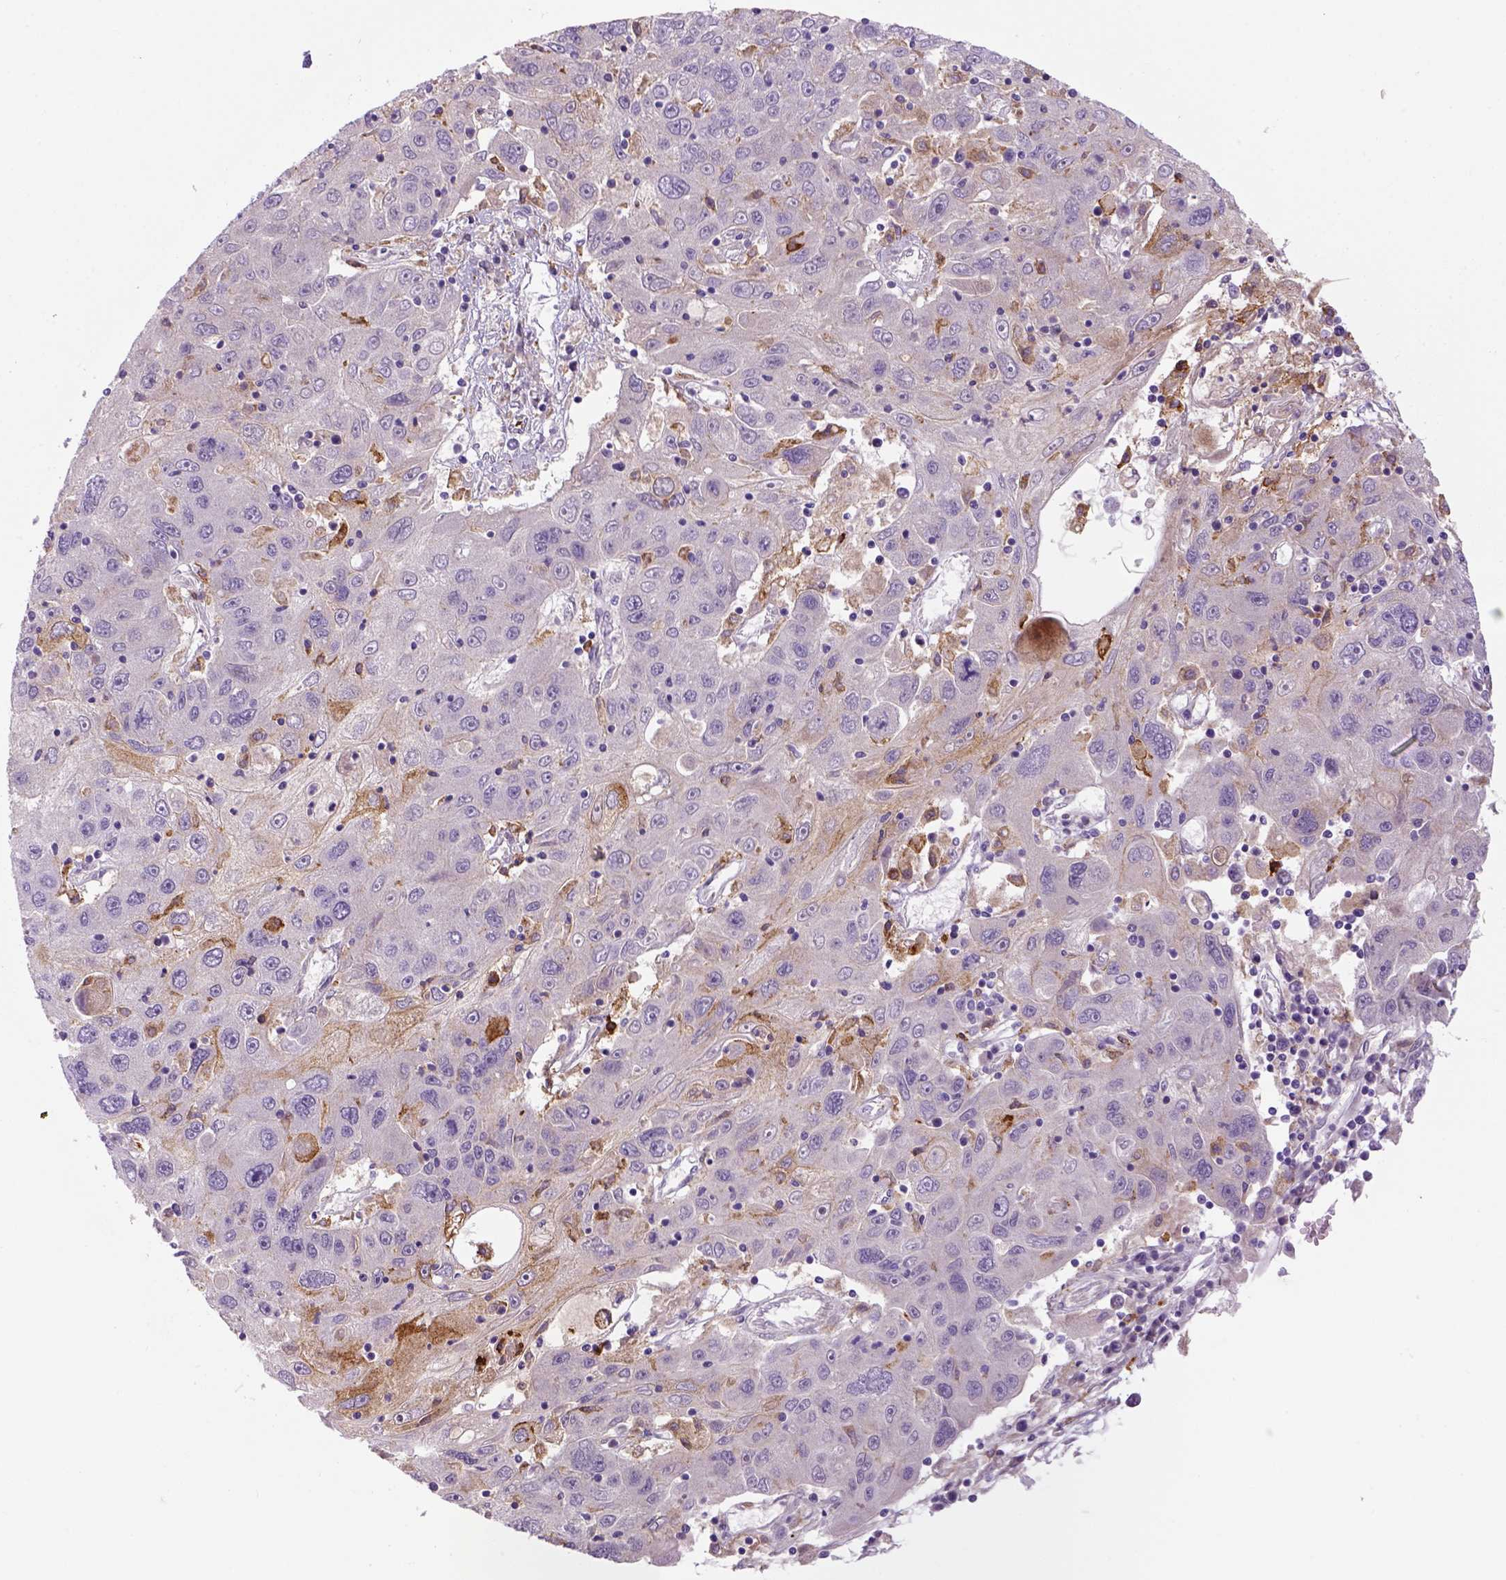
{"staining": {"intensity": "negative", "quantity": "none", "location": "none"}, "tissue": "stomach cancer", "cell_type": "Tumor cells", "image_type": "cancer", "snomed": [{"axis": "morphology", "description": "Adenocarcinoma, NOS"}, {"axis": "topography", "description": "Stomach"}], "caption": "Stomach cancer was stained to show a protein in brown. There is no significant staining in tumor cells. The staining is performed using DAB brown chromogen with nuclei counter-stained in using hematoxylin.", "gene": "CD14", "patient": {"sex": "male", "age": 56}}